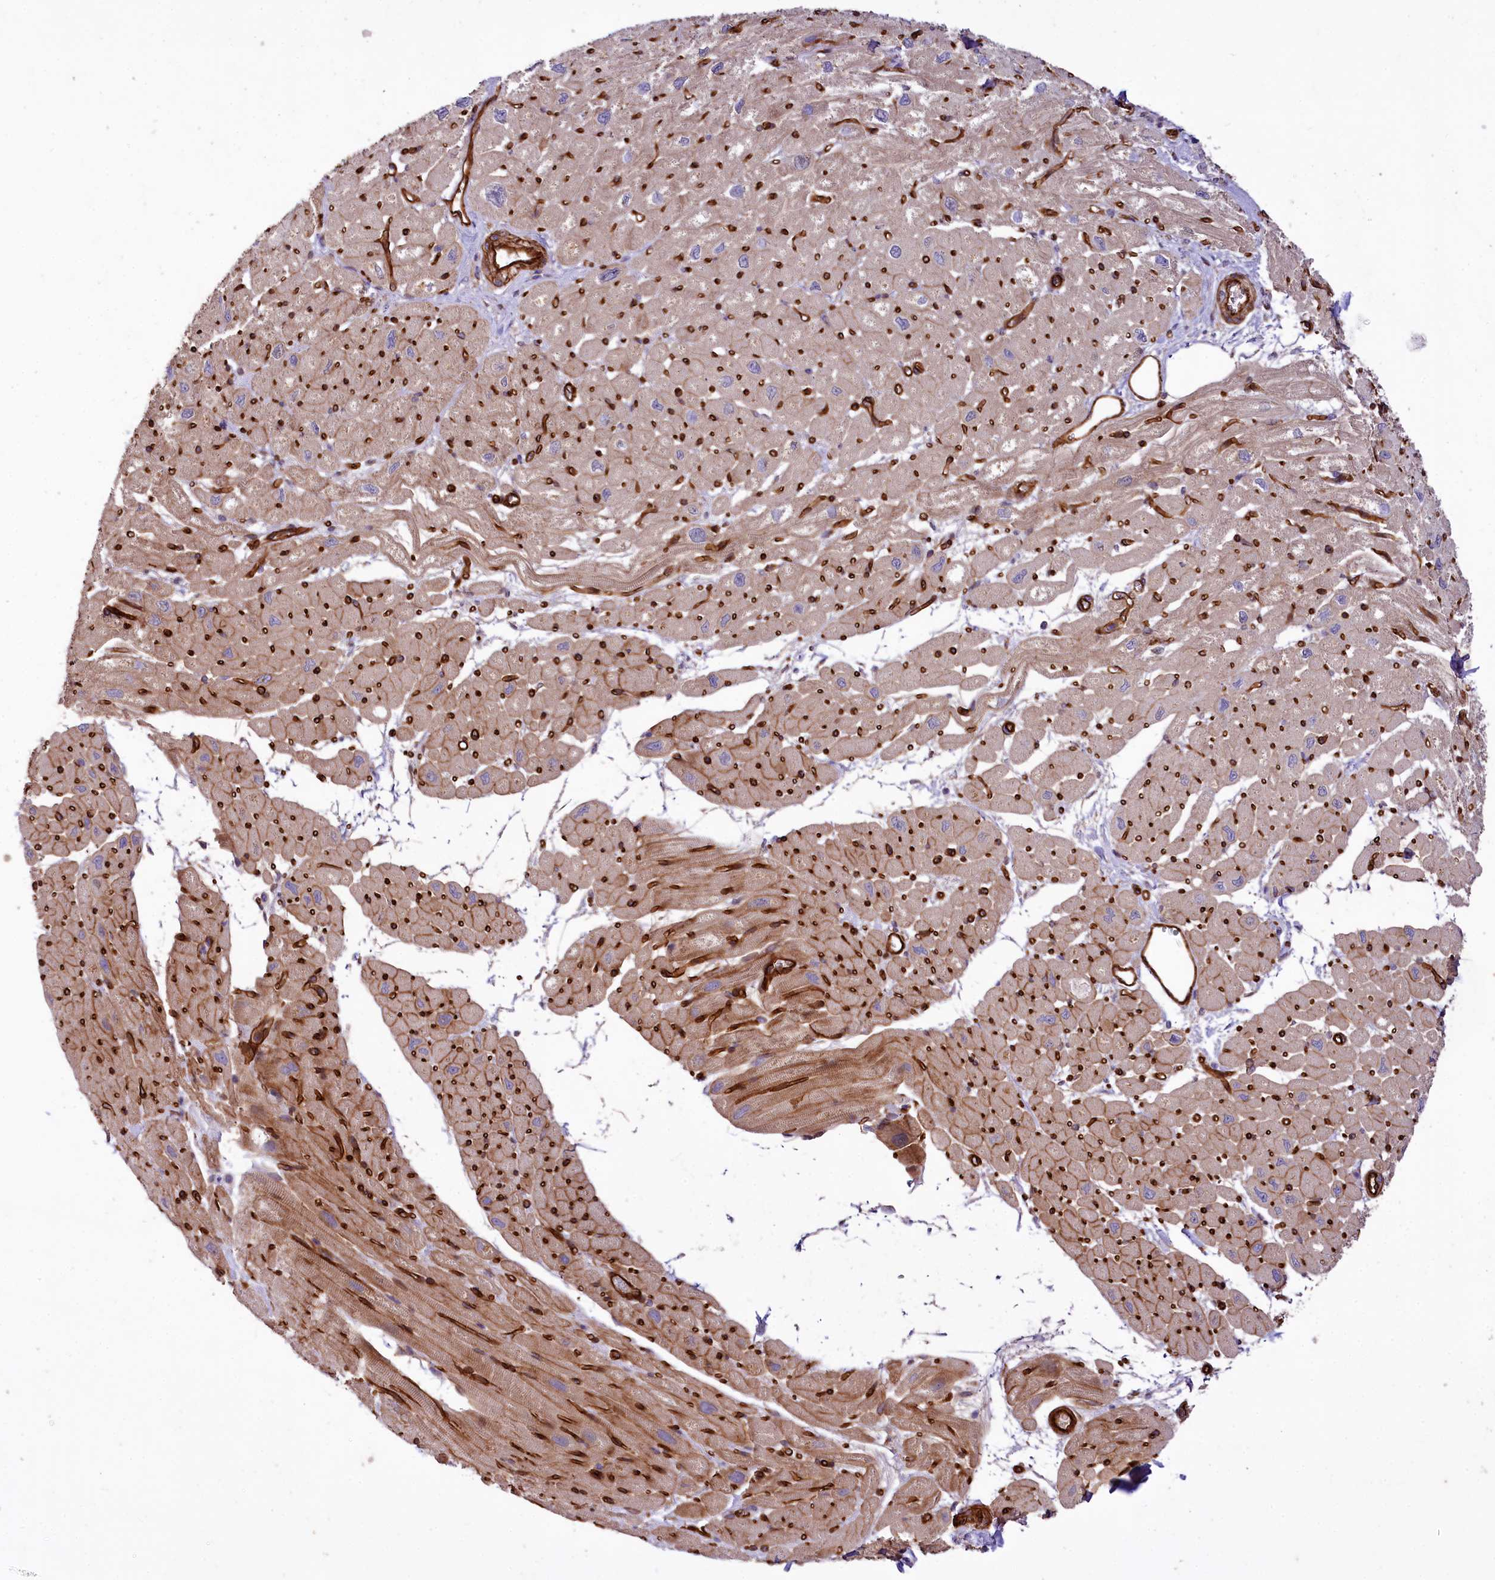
{"staining": {"intensity": "moderate", "quantity": "25%-75%", "location": "cytoplasmic/membranous"}, "tissue": "heart muscle", "cell_type": "Cardiomyocytes", "image_type": "normal", "snomed": [{"axis": "morphology", "description": "Normal tissue, NOS"}, {"axis": "topography", "description": "Heart"}], "caption": "Immunohistochemical staining of benign heart muscle shows medium levels of moderate cytoplasmic/membranous positivity in about 25%-75% of cardiomyocytes.", "gene": "SPATS2", "patient": {"sex": "male", "age": 50}}